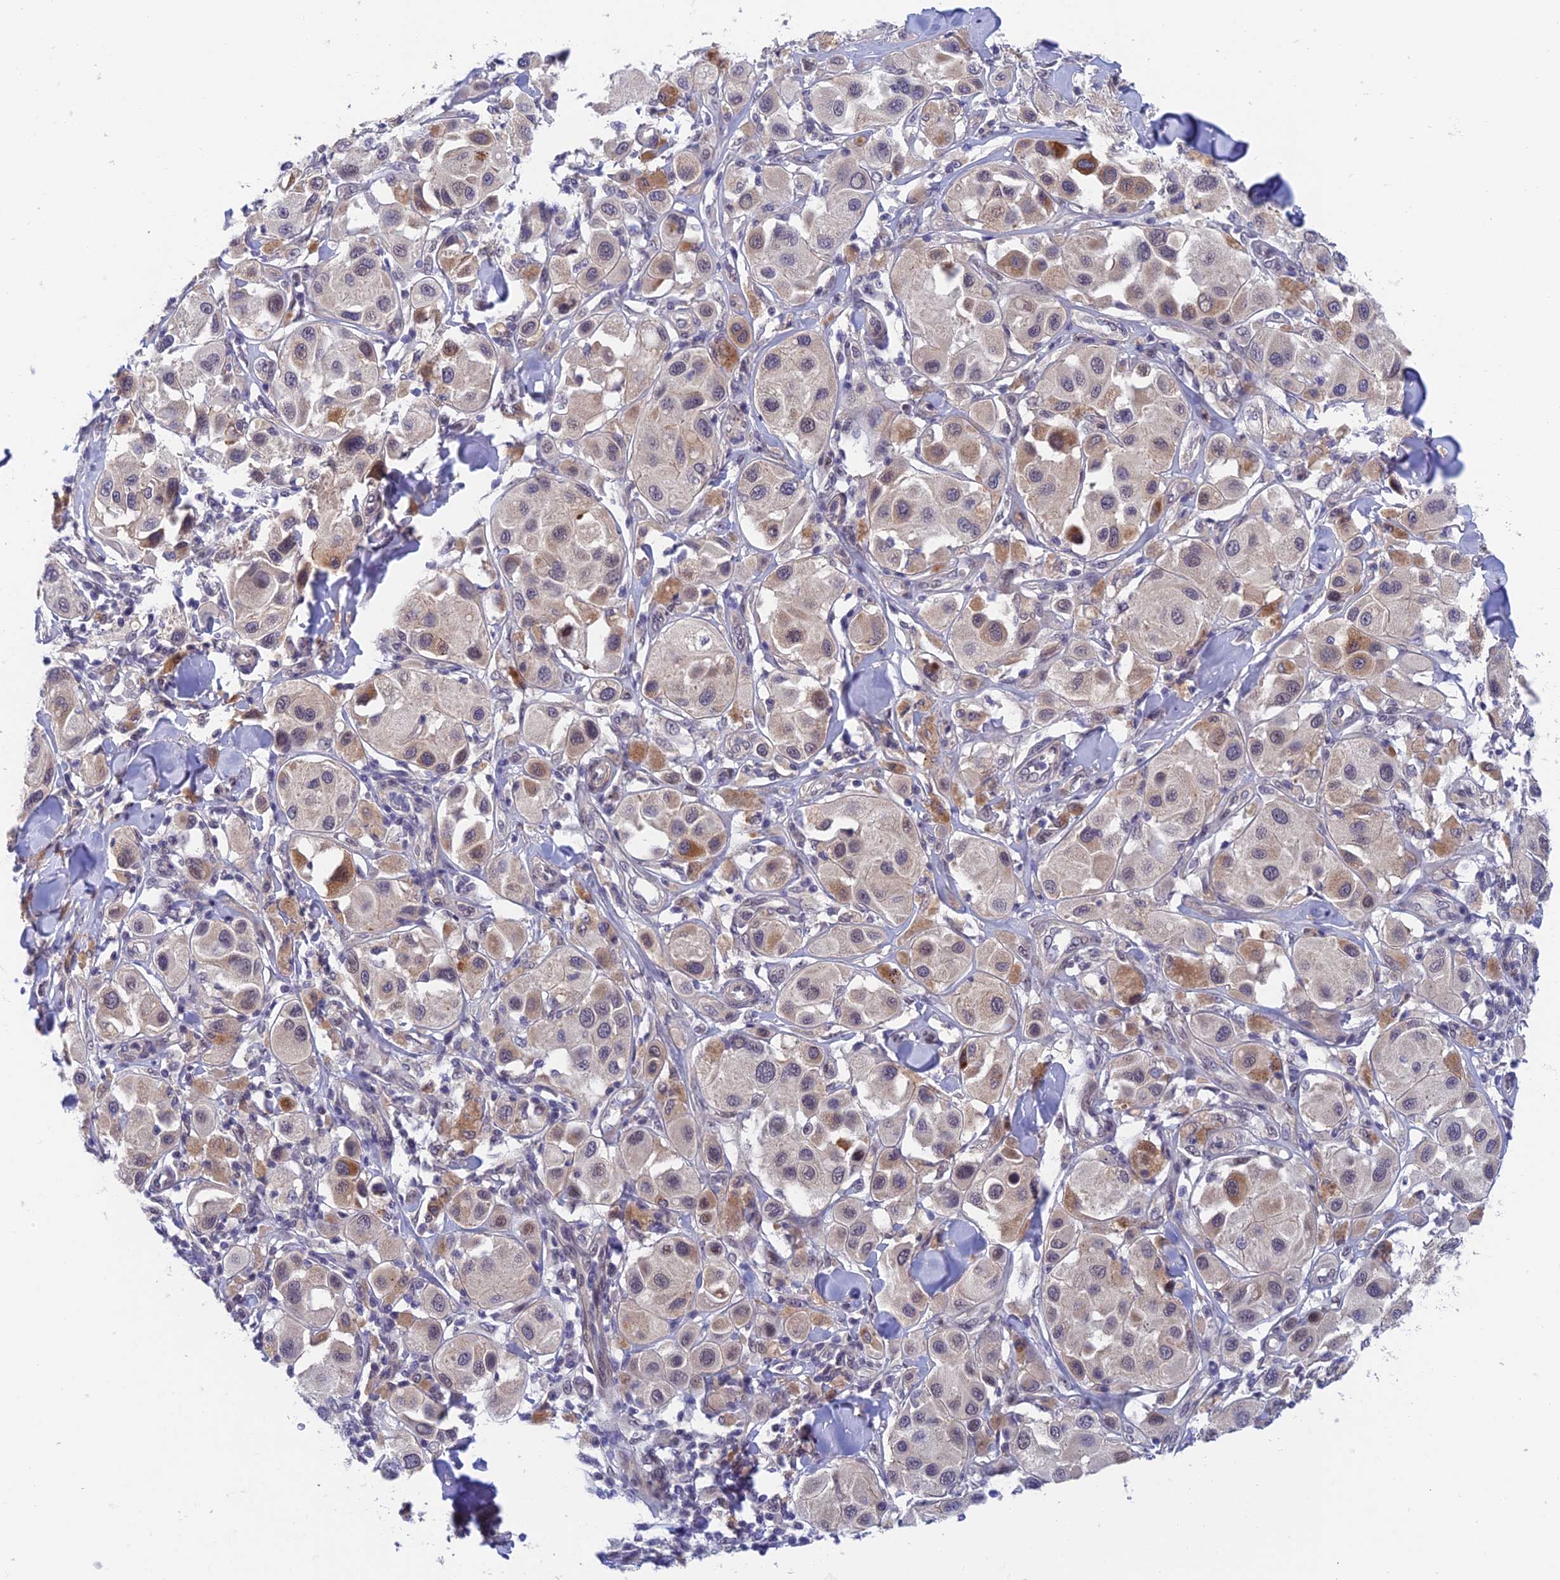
{"staining": {"intensity": "moderate", "quantity": "<25%", "location": "cytoplasmic/membranous,nuclear"}, "tissue": "melanoma", "cell_type": "Tumor cells", "image_type": "cancer", "snomed": [{"axis": "morphology", "description": "Malignant melanoma, Metastatic site"}, {"axis": "topography", "description": "Skin"}], "caption": "IHC (DAB) staining of human malignant melanoma (metastatic site) shows moderate cytoplasmic/membranous and nuclear protein staining in about <25% of tumor cells. (Brightfield microscopy of DAB IHC at high magnification).", "gene": "NSMCE1", "patient": {"sex": "male", "age": 41}}